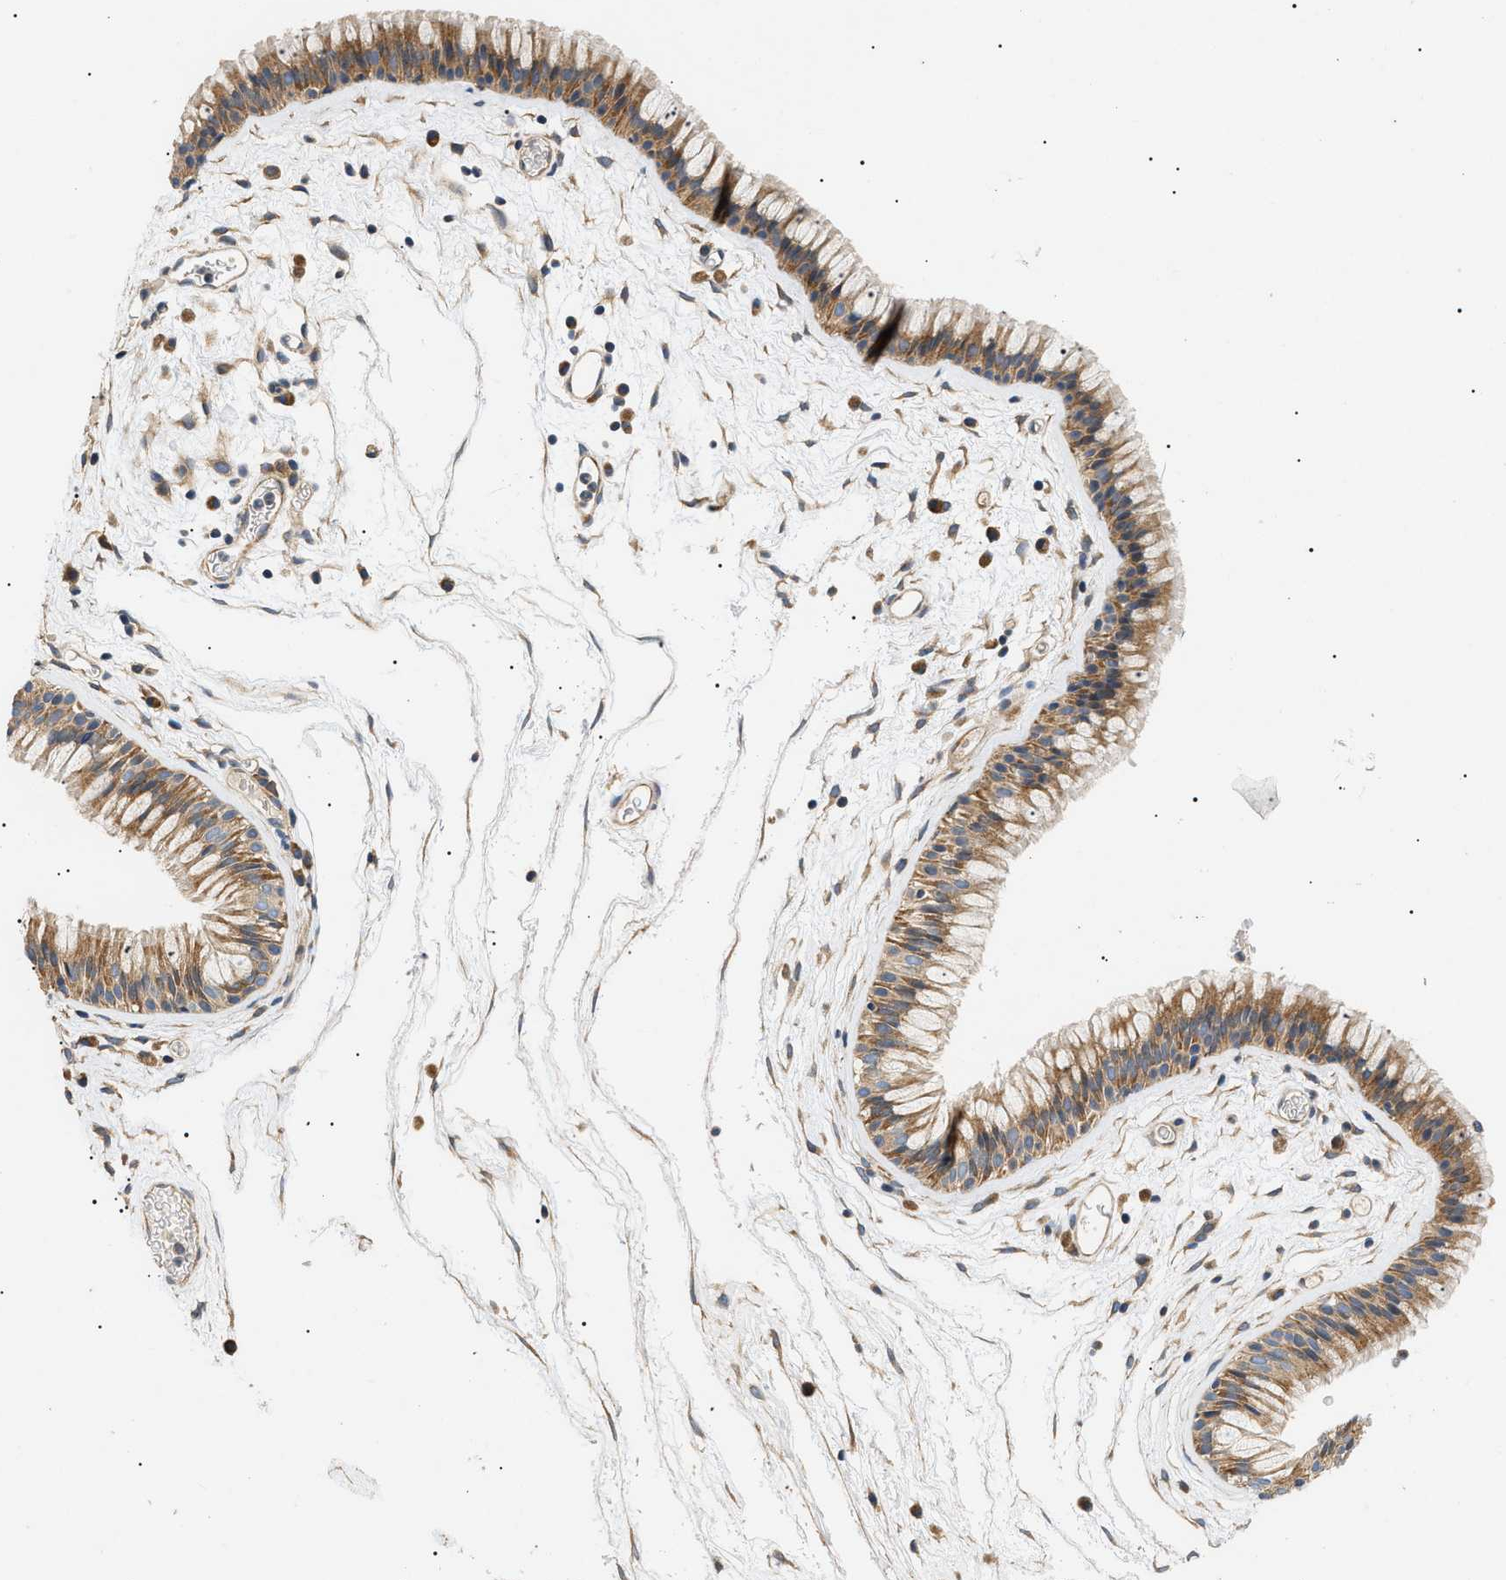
{"staining": {"intensity": "moderate", "quantity": ">75%", "location": "cytoplasmic/membranous"}, "tissue": "nasopharynx", "cell_type": "Respiratory epithelial cells", "image_type": "normal", "snomed": [{"axis": "morphology", "description": "Normal tissue, NOS"}, {"axis": "morphology", "description": "Inflammation, NOS"}, {"axis": "topography", "description": "Nasopharynx"}], "caption": "Immunohistochemical staining of normal nasopharynx displays moderate cytoplasmic/membranous protein staining in approximately >75% of respiratory epithelial cells. Using DAB (brown) and hematoxylin (blue) stains, captured at high magnification using brightfield microscopy.", "gene": "PPM1B", "patient": {"sex": "male", "age": 48}}